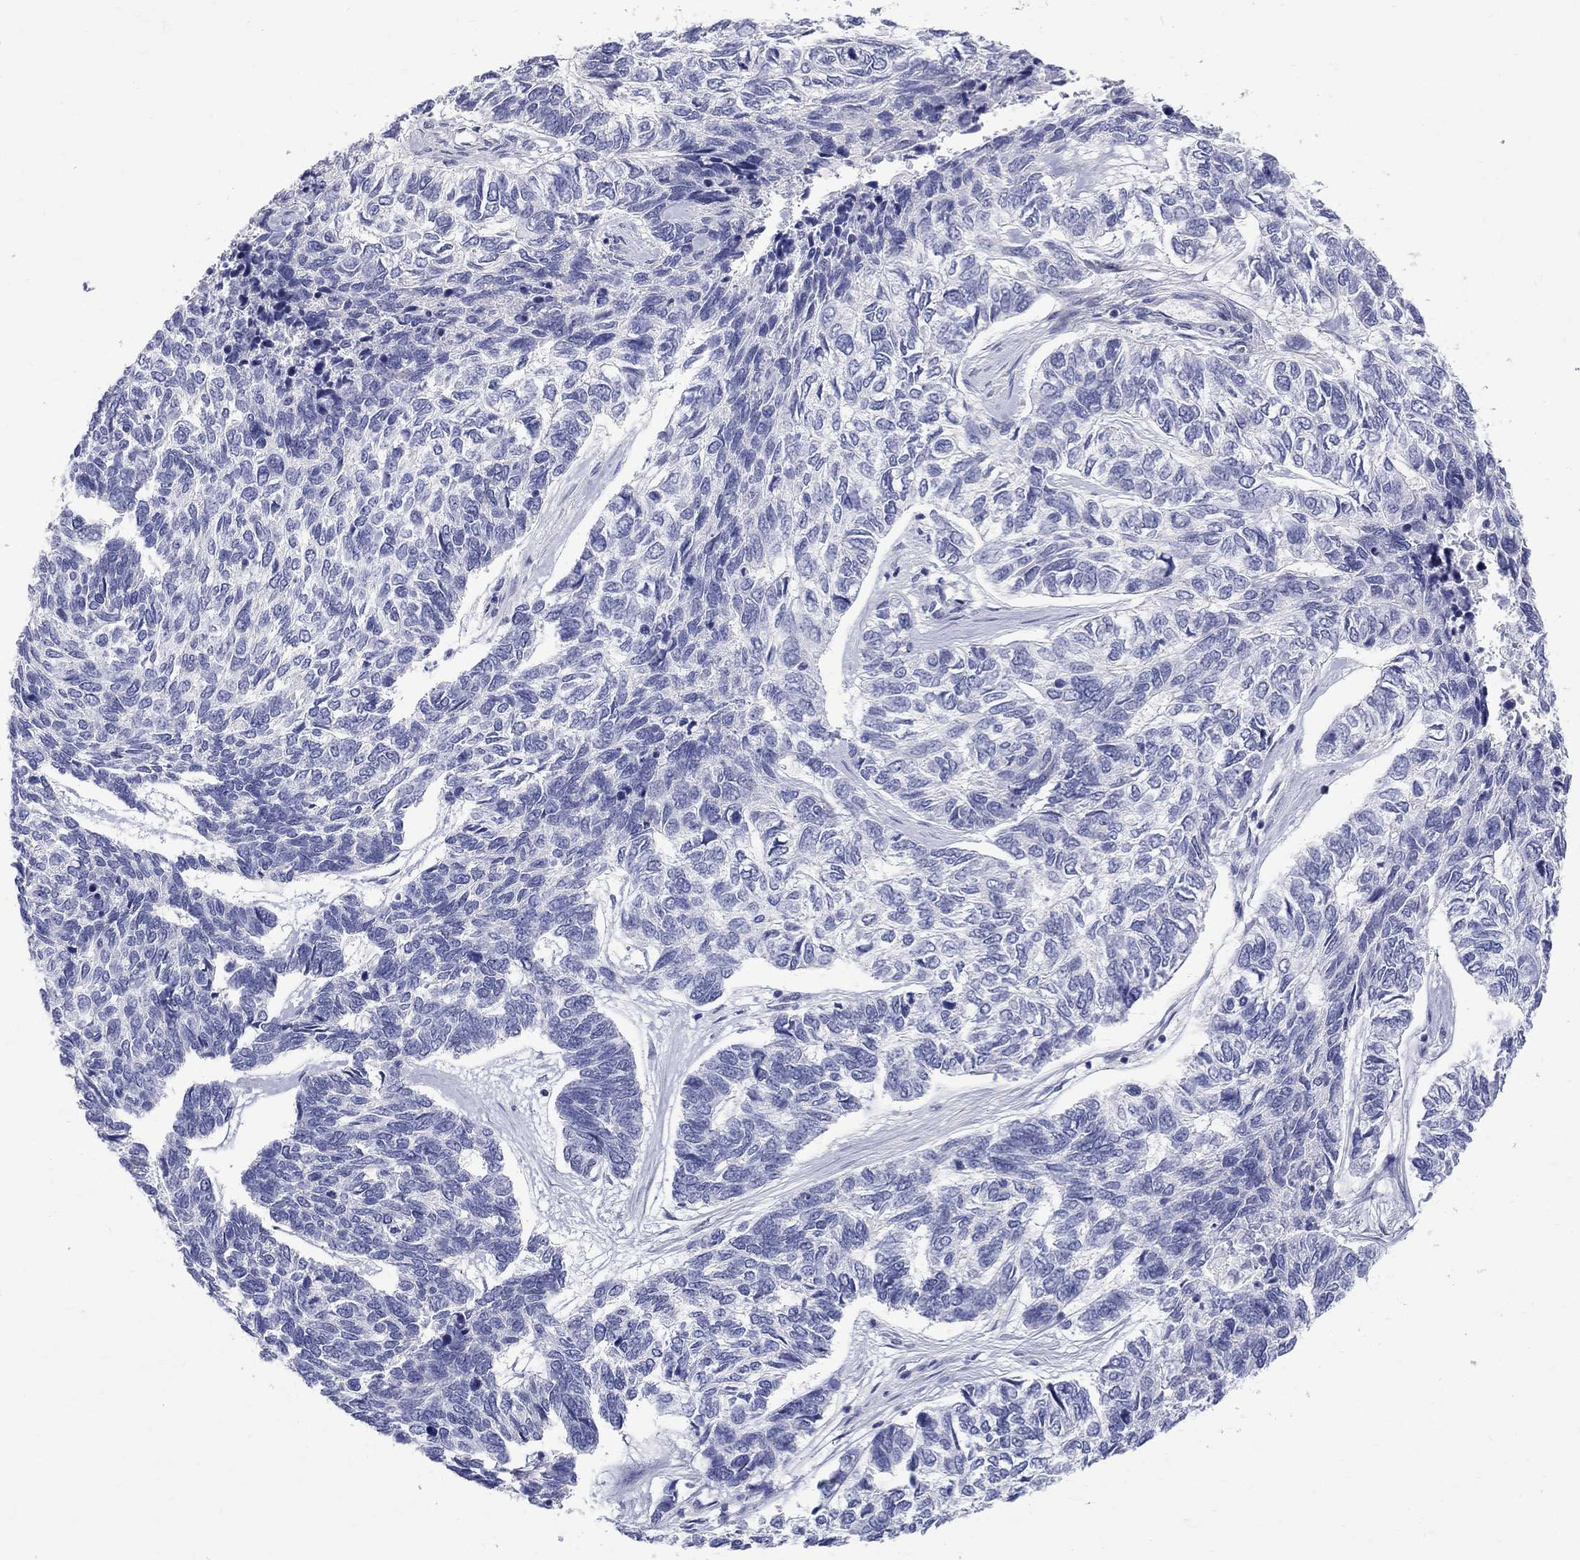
{"staining": {"intensity": "negative", "quantity": "none", "location": "none"}, "tissue": "skin cancer", "cell_type": "Tumor cells", "image_type": "cancer", "snomed": [{"axis": "morphology", "description": "Basal cell carcinoma"}, {"axis": "topography", "description": "Skin"}], "caption": "Immunohistochemistry of human skin cancer (basal cell carcinoma) reveals no expression in tumor cells.", "gene": "MAGEB6", "patient": {"sex": "female", "age": 65}}